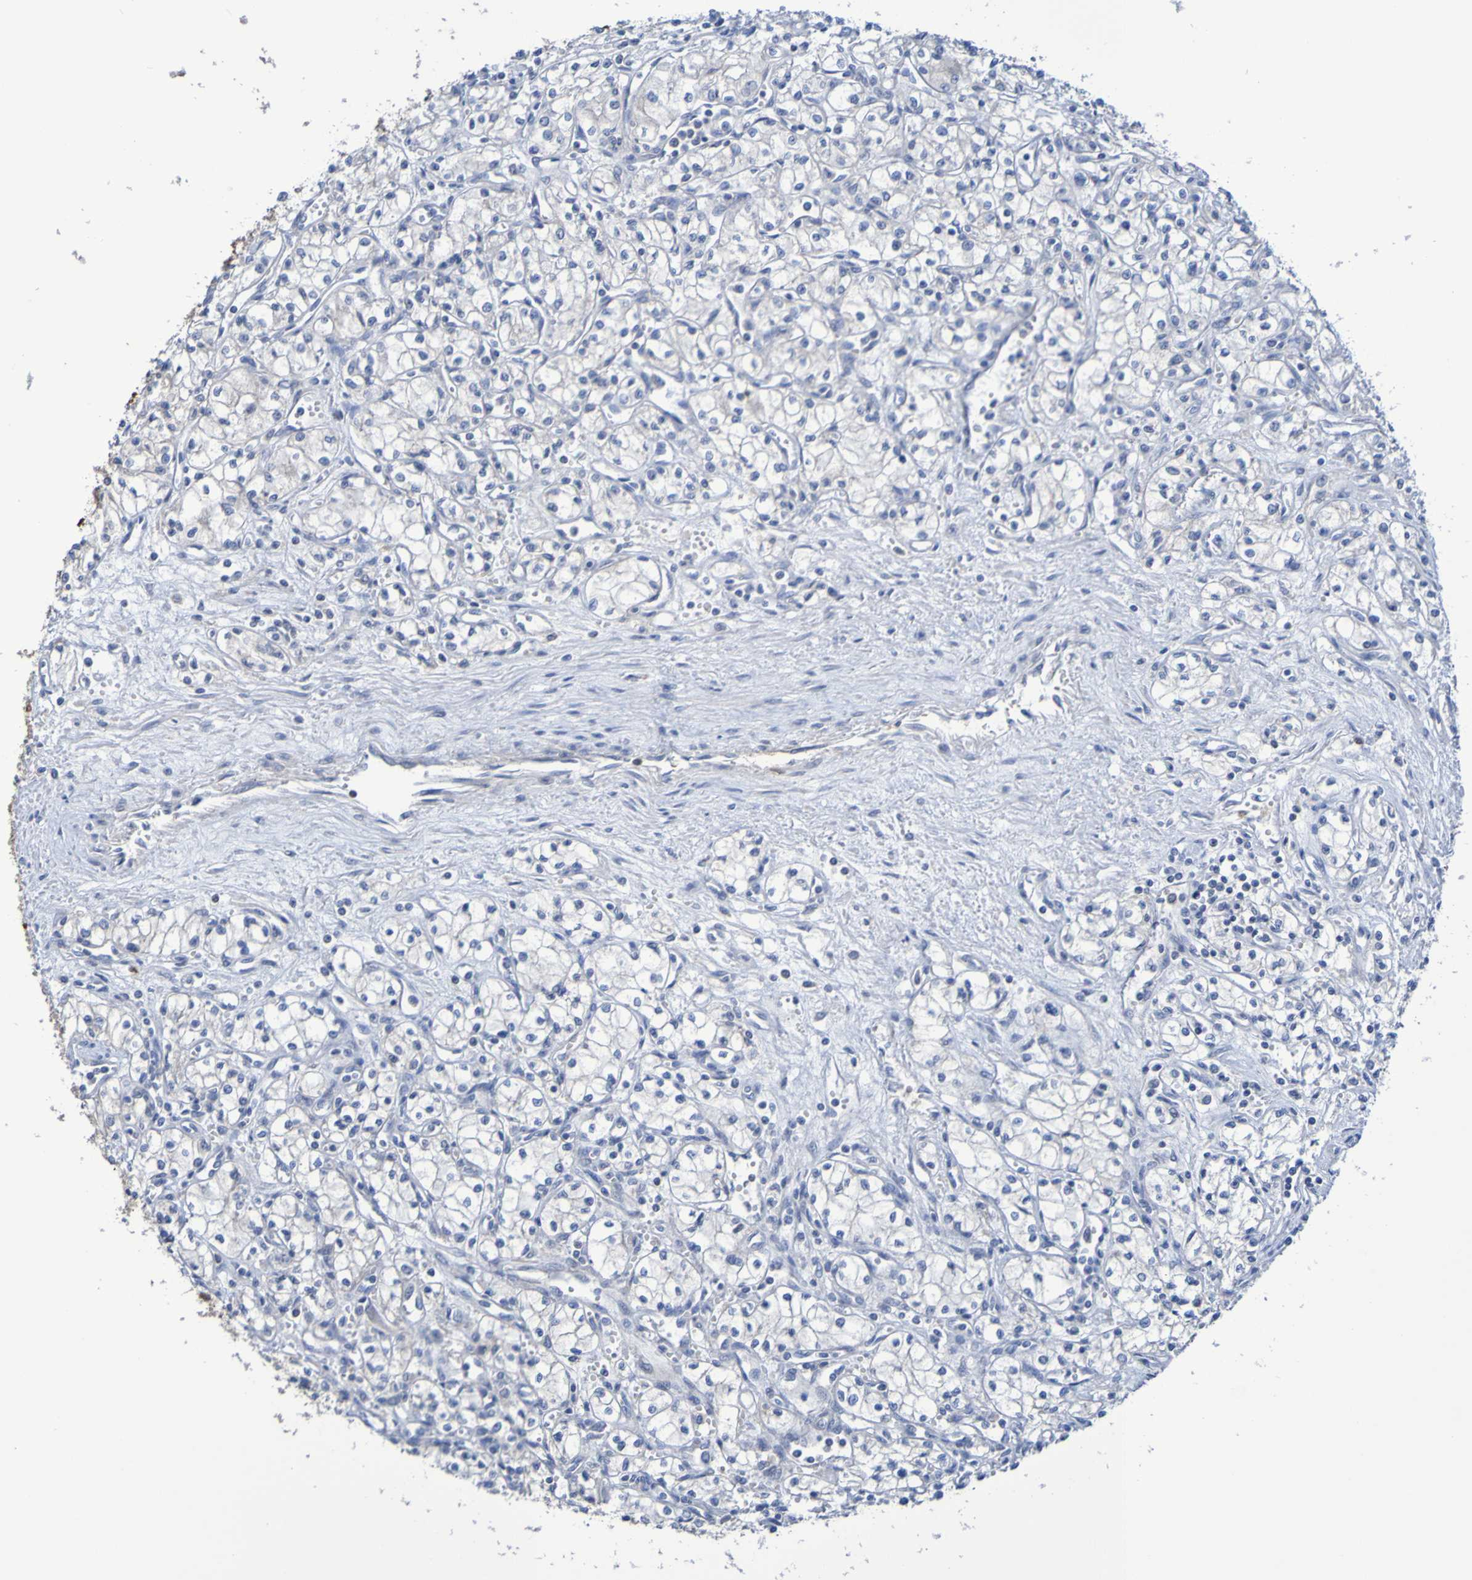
{"staining": {"intensity": "negative", "quantity": "none", "location": "none"}, "tissue": "renal cancer", "cell_type": "Tumor cells", "image_type": "cancer", "snomed": [{"axis": "morphology", "description": "Normal tissue, NOS"}, {"axis": "morphology", "description": "Adenocarcinoma, NOS"}, {"axis": "topography", "description": "Kidney"}], "caption": "Immunohistochemistry (IHC) micrograph of neoplastic tissue: renal cancer stained with DAB (3,3'-diaminobenzidine) shows no significant protein expression in tumor cells.", "gene": "ATIC", "patient": {"sex": "male", "age": 59}}